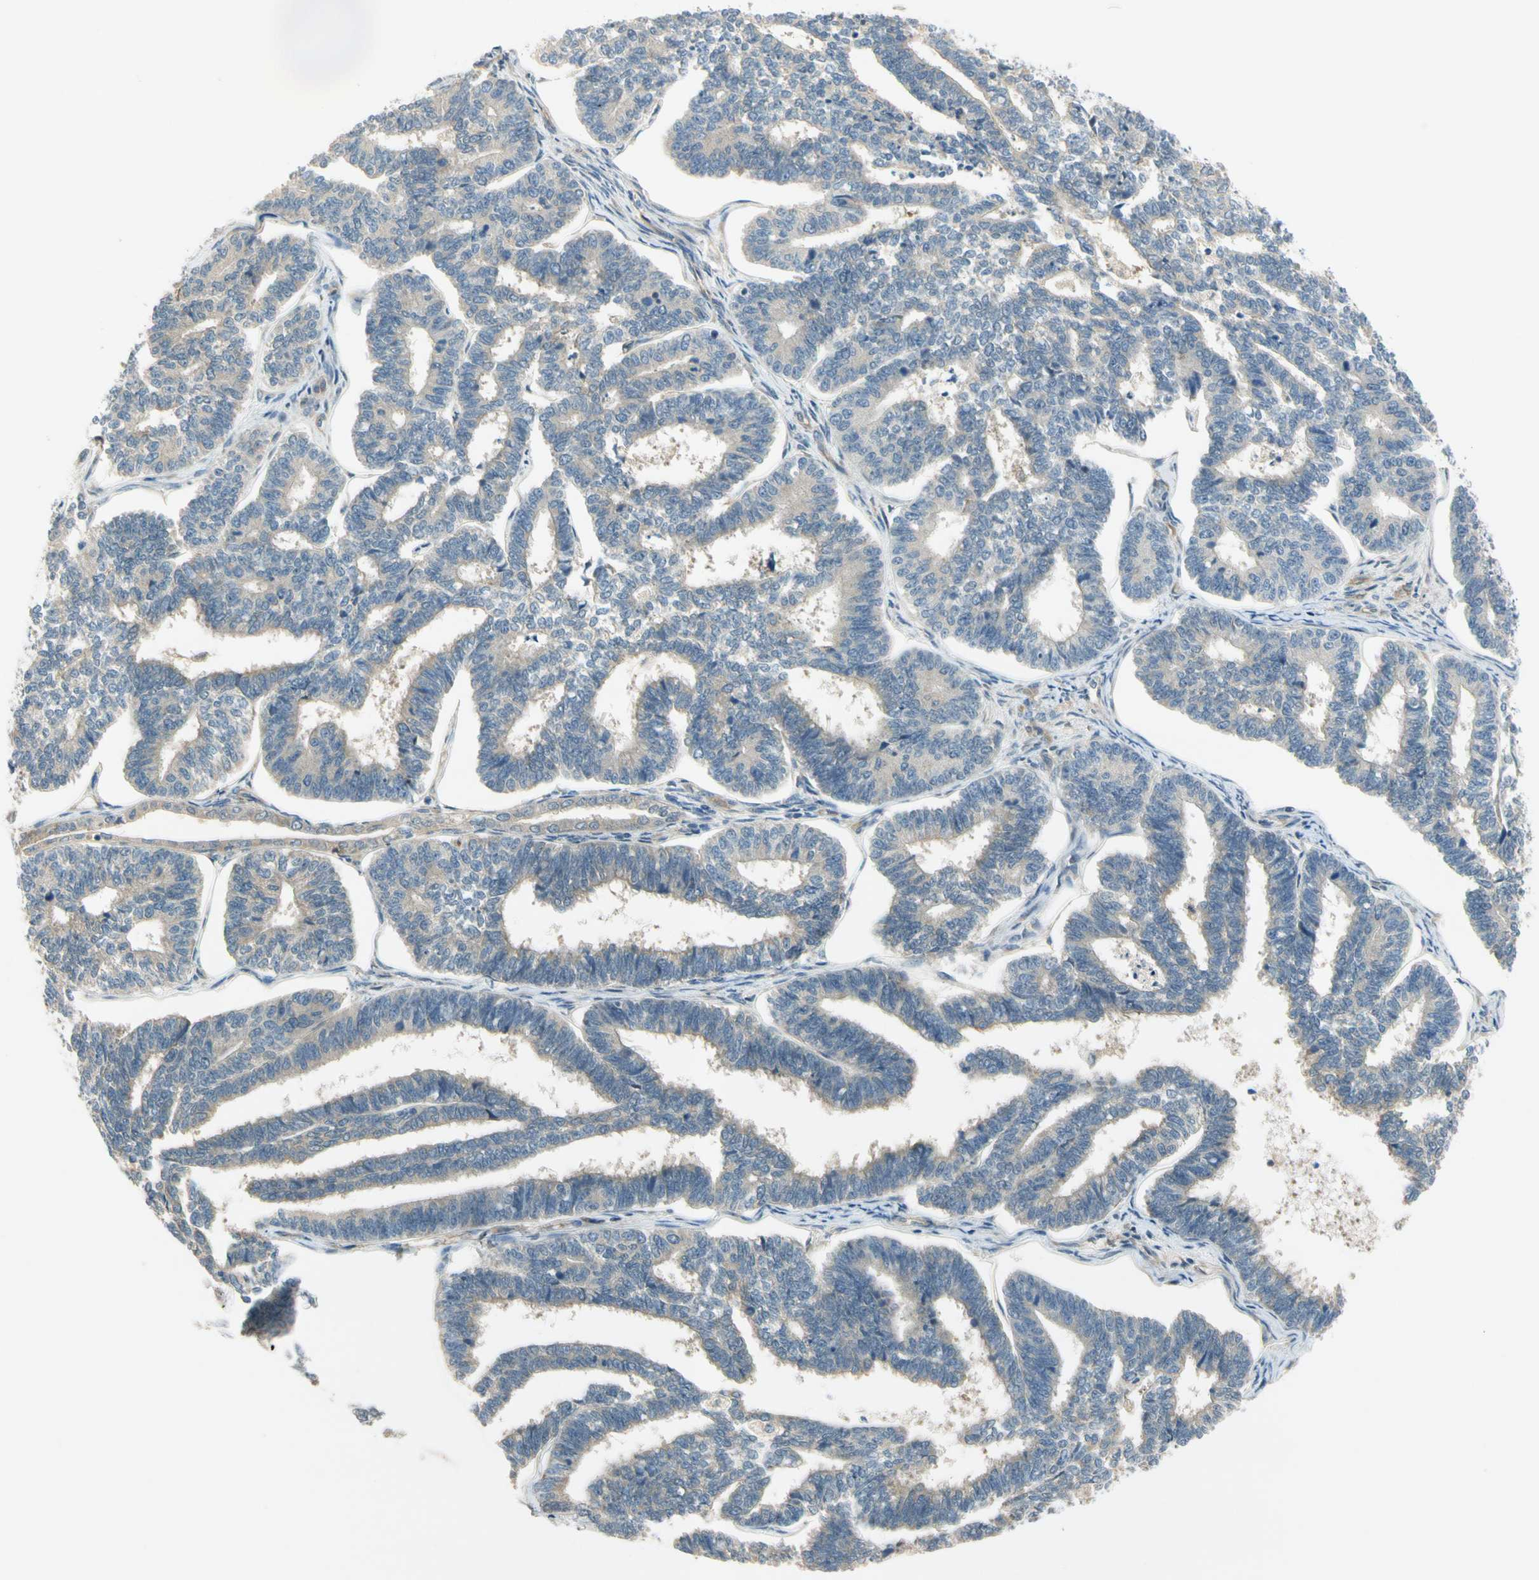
{"staining": {"intensity": "weak", "quantity": ">75%", "location": "cytoplasmic/membranous"}, "tissue": "endometrial cancer", "cell_type": "Tumor cells", "image_type": "cancer", "snomed": [{"axis": "morphology", "description": "Adenocarcinoma, NOS"}, {"axis": "topography", "description": "Endometrium"}], "caption": "High-power microscopy captured an immunohistochemistry (IHC) photomicrograph of endometrial cancer (adenocarcinoma), revealing weak cytoplasmic/membranous staining in approximately >75% of tumor cells.", "gene": "GATD1", "patient": {"sex": "female", "age": 70}}